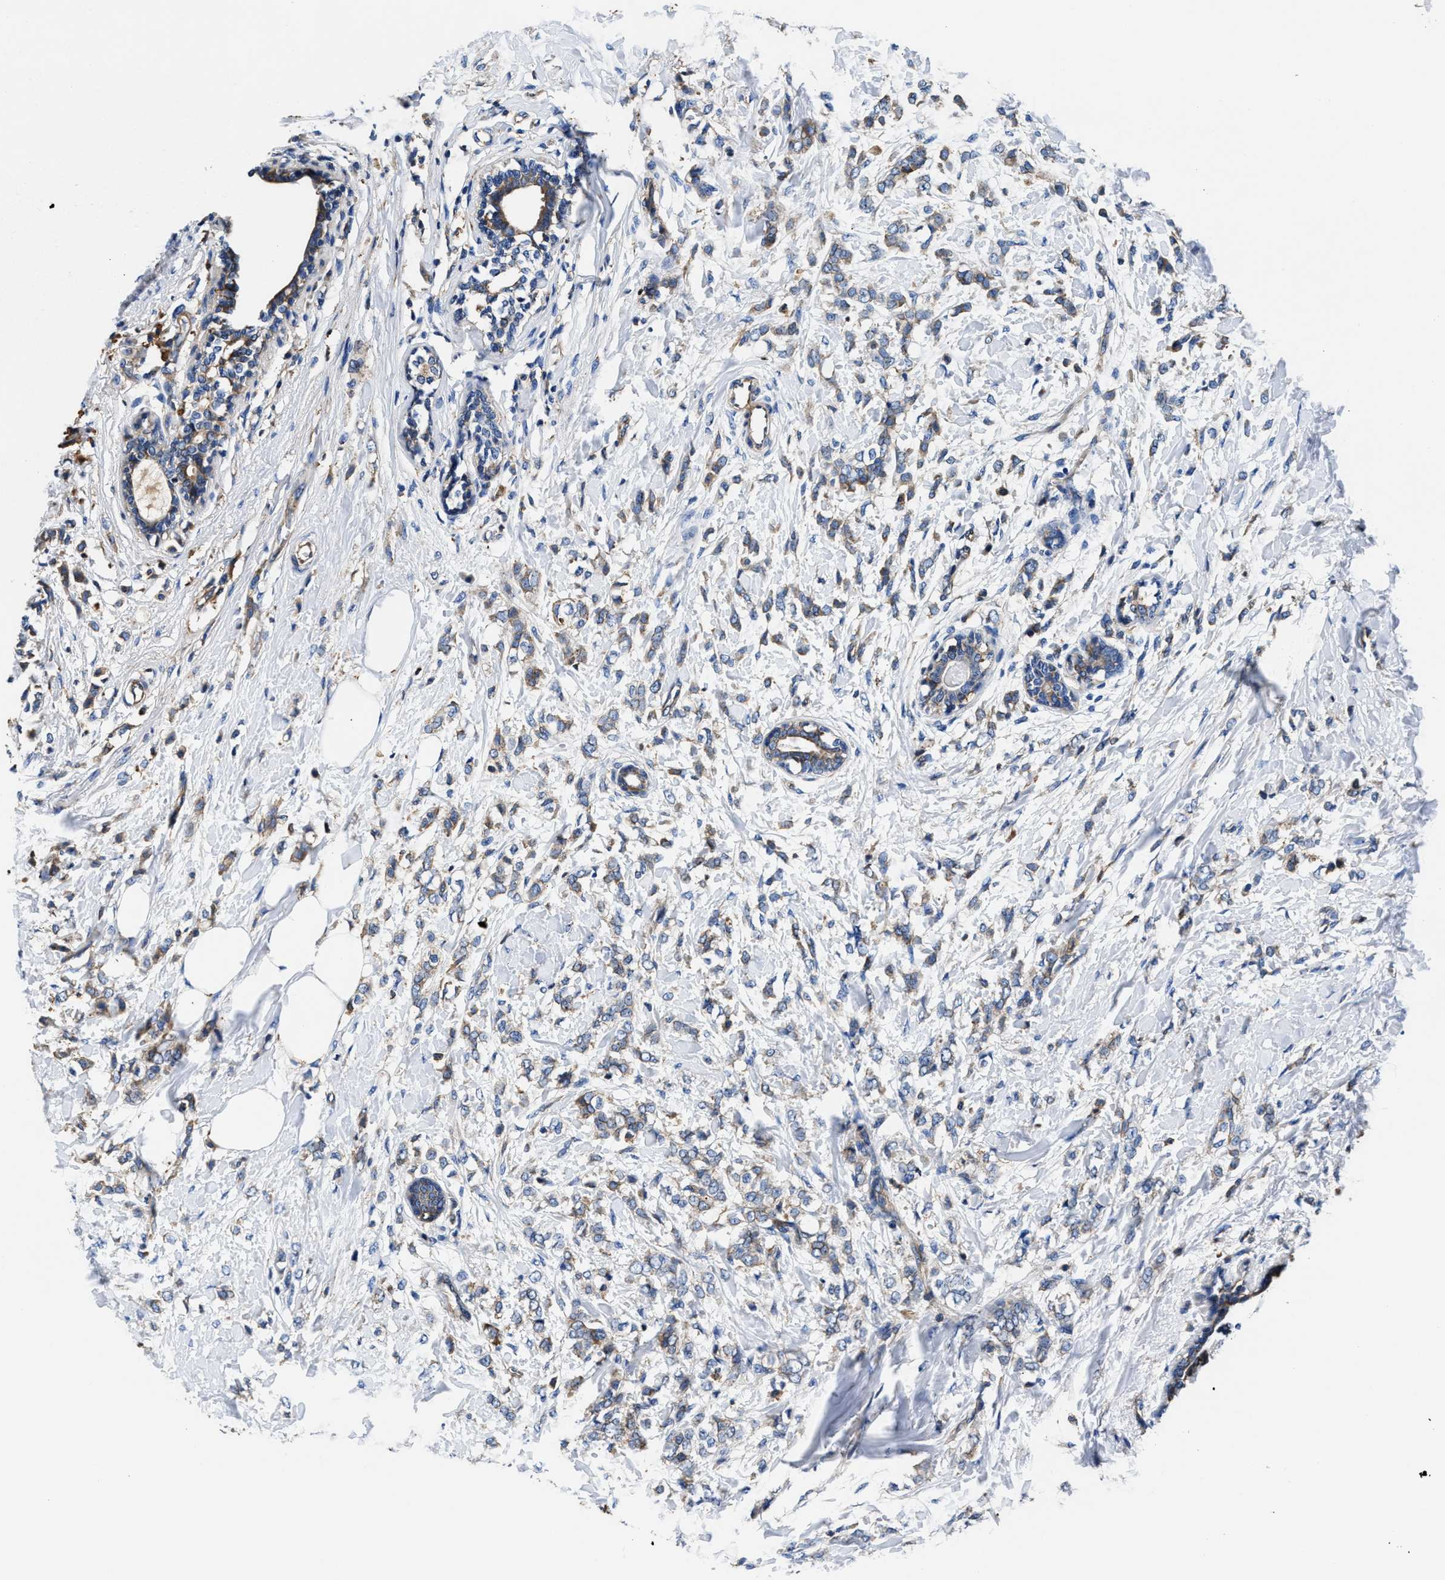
{"staining": {"intensity": "weak", "quantity": ">75%", "location": "cytoplasmic/membranous"}, "tissue": "breast cancer", "cell_type": "Tumor cells", "image_type": "cancer", "snomed": [{"axis": "morphology", "description": "Lobular carcinoma, in situ"}, {"axis": "morphology", "description": "Lobular carcinoma"}, {"axis": "topography", "description": "Breast"}], "caption": "Lobular carcinoma (breast) stained with a protein marker exhibits weak staining in tumor cells.", "gene": "PPP1R9B", "patient": {"sex": "female", "age": 41}}